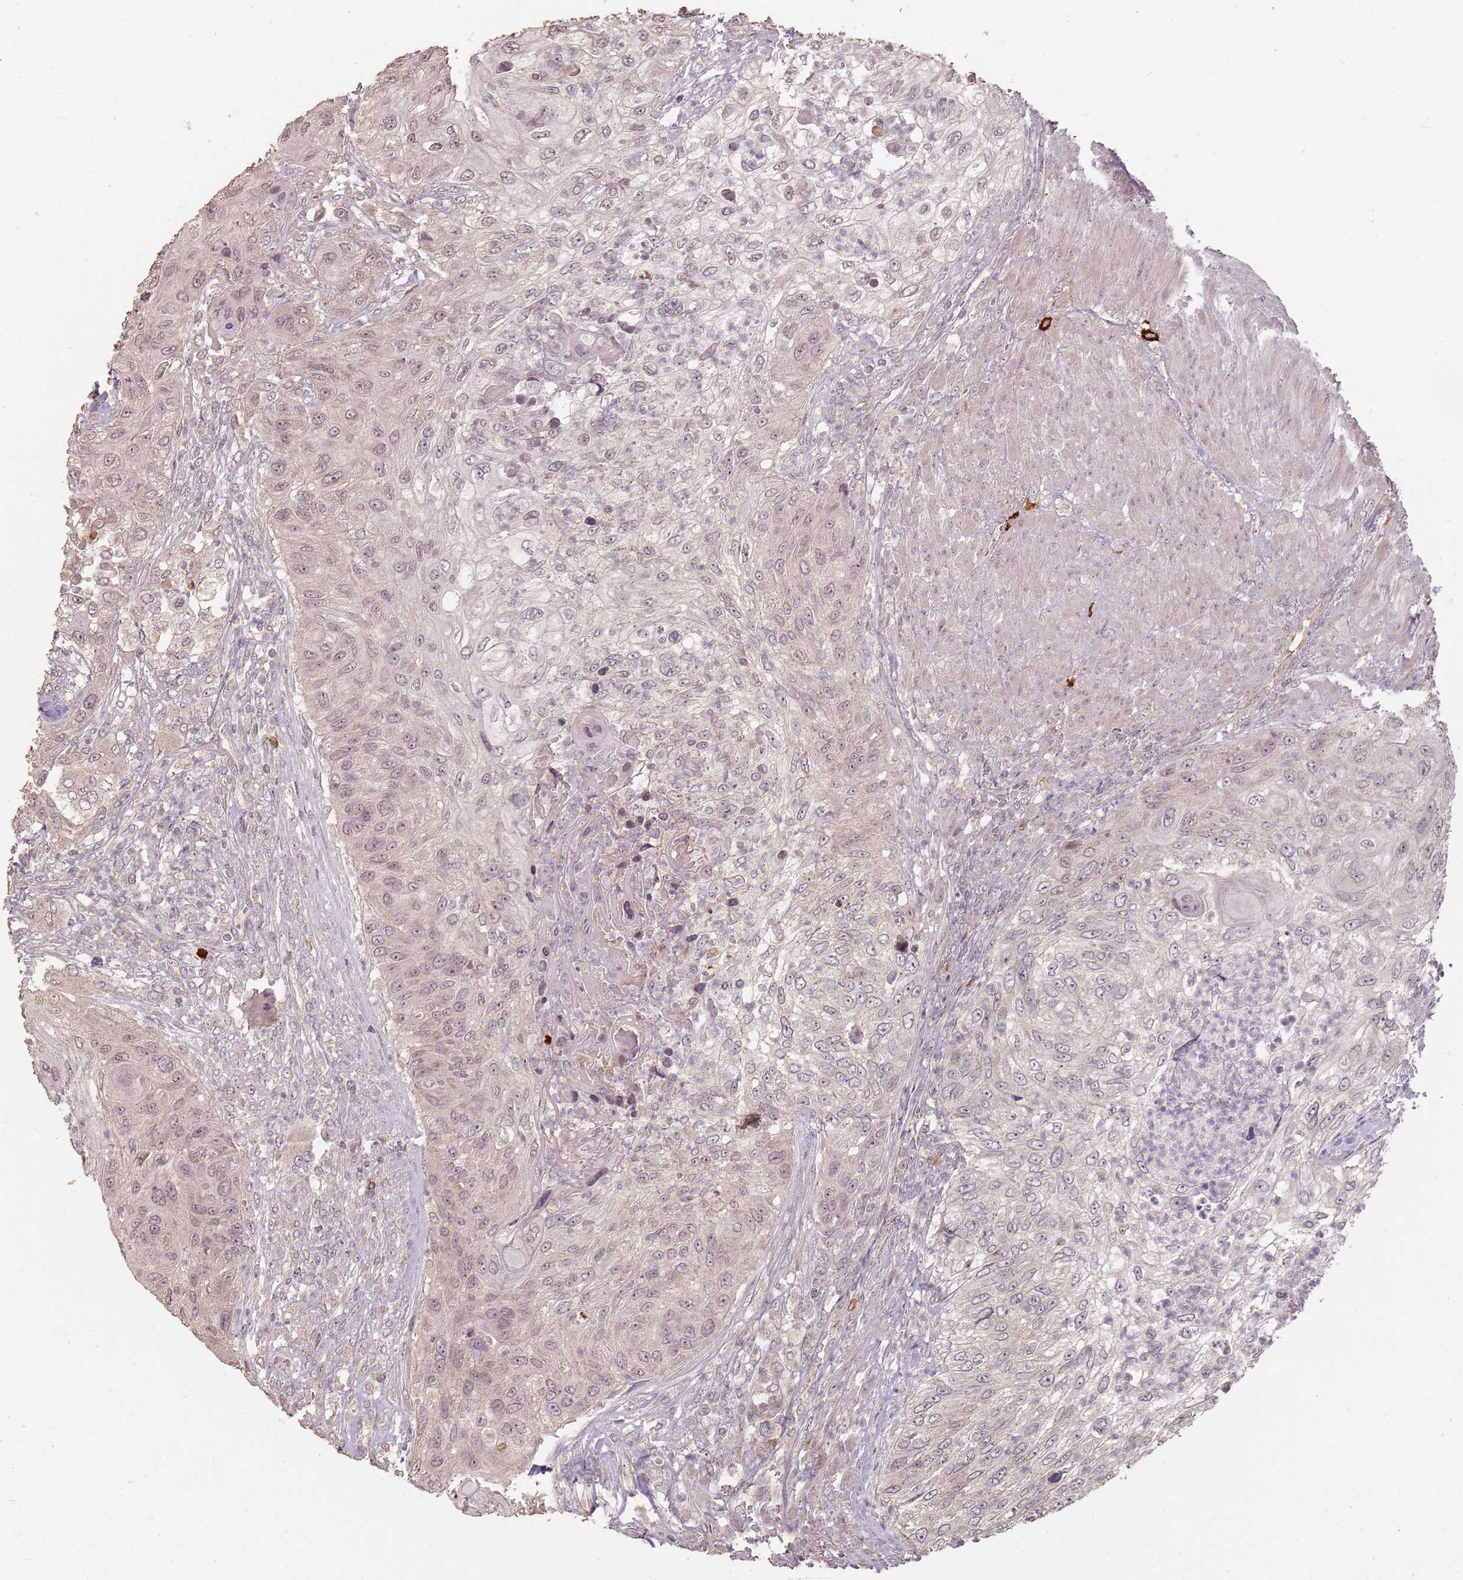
{"staining": {"intensity": "weak", "quantity": "25%-75%", "location": "cytoplasmic/membranous,nuclear"}, "tissue": "urothelial cancer", "cell_type": "Tumor cells", "image_type": "cancer", "snomed": [{"axis": "morphology", "description": "Urothelial carcinoma, High grade"}, {"axis": "topography", "description": "Urinary bladder"}], "caption": "This is an image of IHC staining of urothelial cancer, which shows weak expression in the cytoplasmic/membranous and nuclear of tumor cells.", "gene": "CCDC168", "patient": {"sex": "female", "age": 60}}